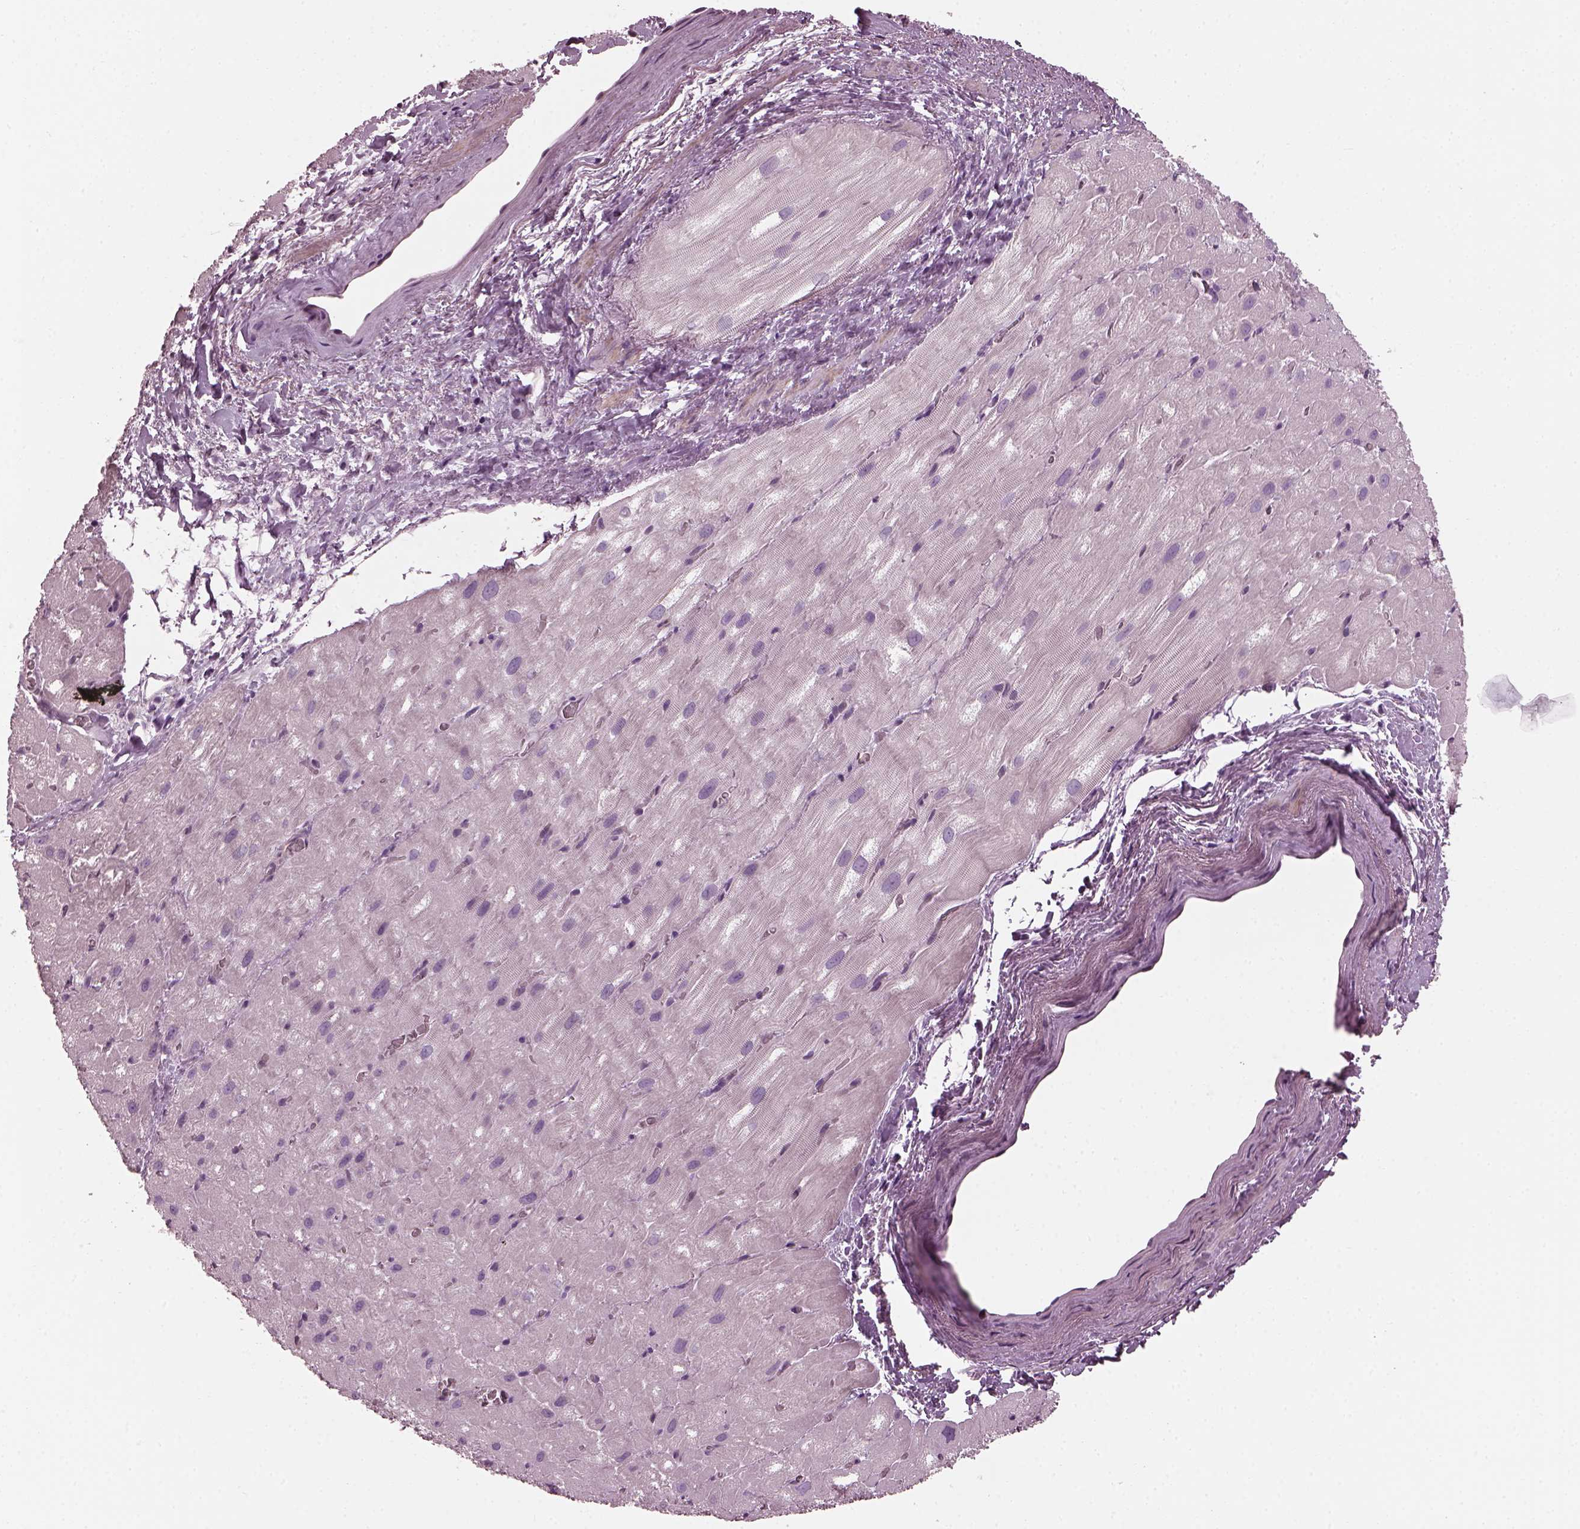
{"staining": {"intensity": "negative", "quantity": "none", "location": "none"}, "tissue": "heart muscle", "cell_type": "Cardiomyocytes", "image_type": "normal", "snomed": [{"axis": "morphology", "description": "Normal tissue, NOS"}, {"axis": "topography", "description": "Heart"}], "caption": "IHC of unremarkable human heart muscle reveals no expression in cardiomyocytes. (IHC, brightfield microscopy, high magnification).", "gene": "BFSP1", "patient": {"sex": "male", "age": 61}}